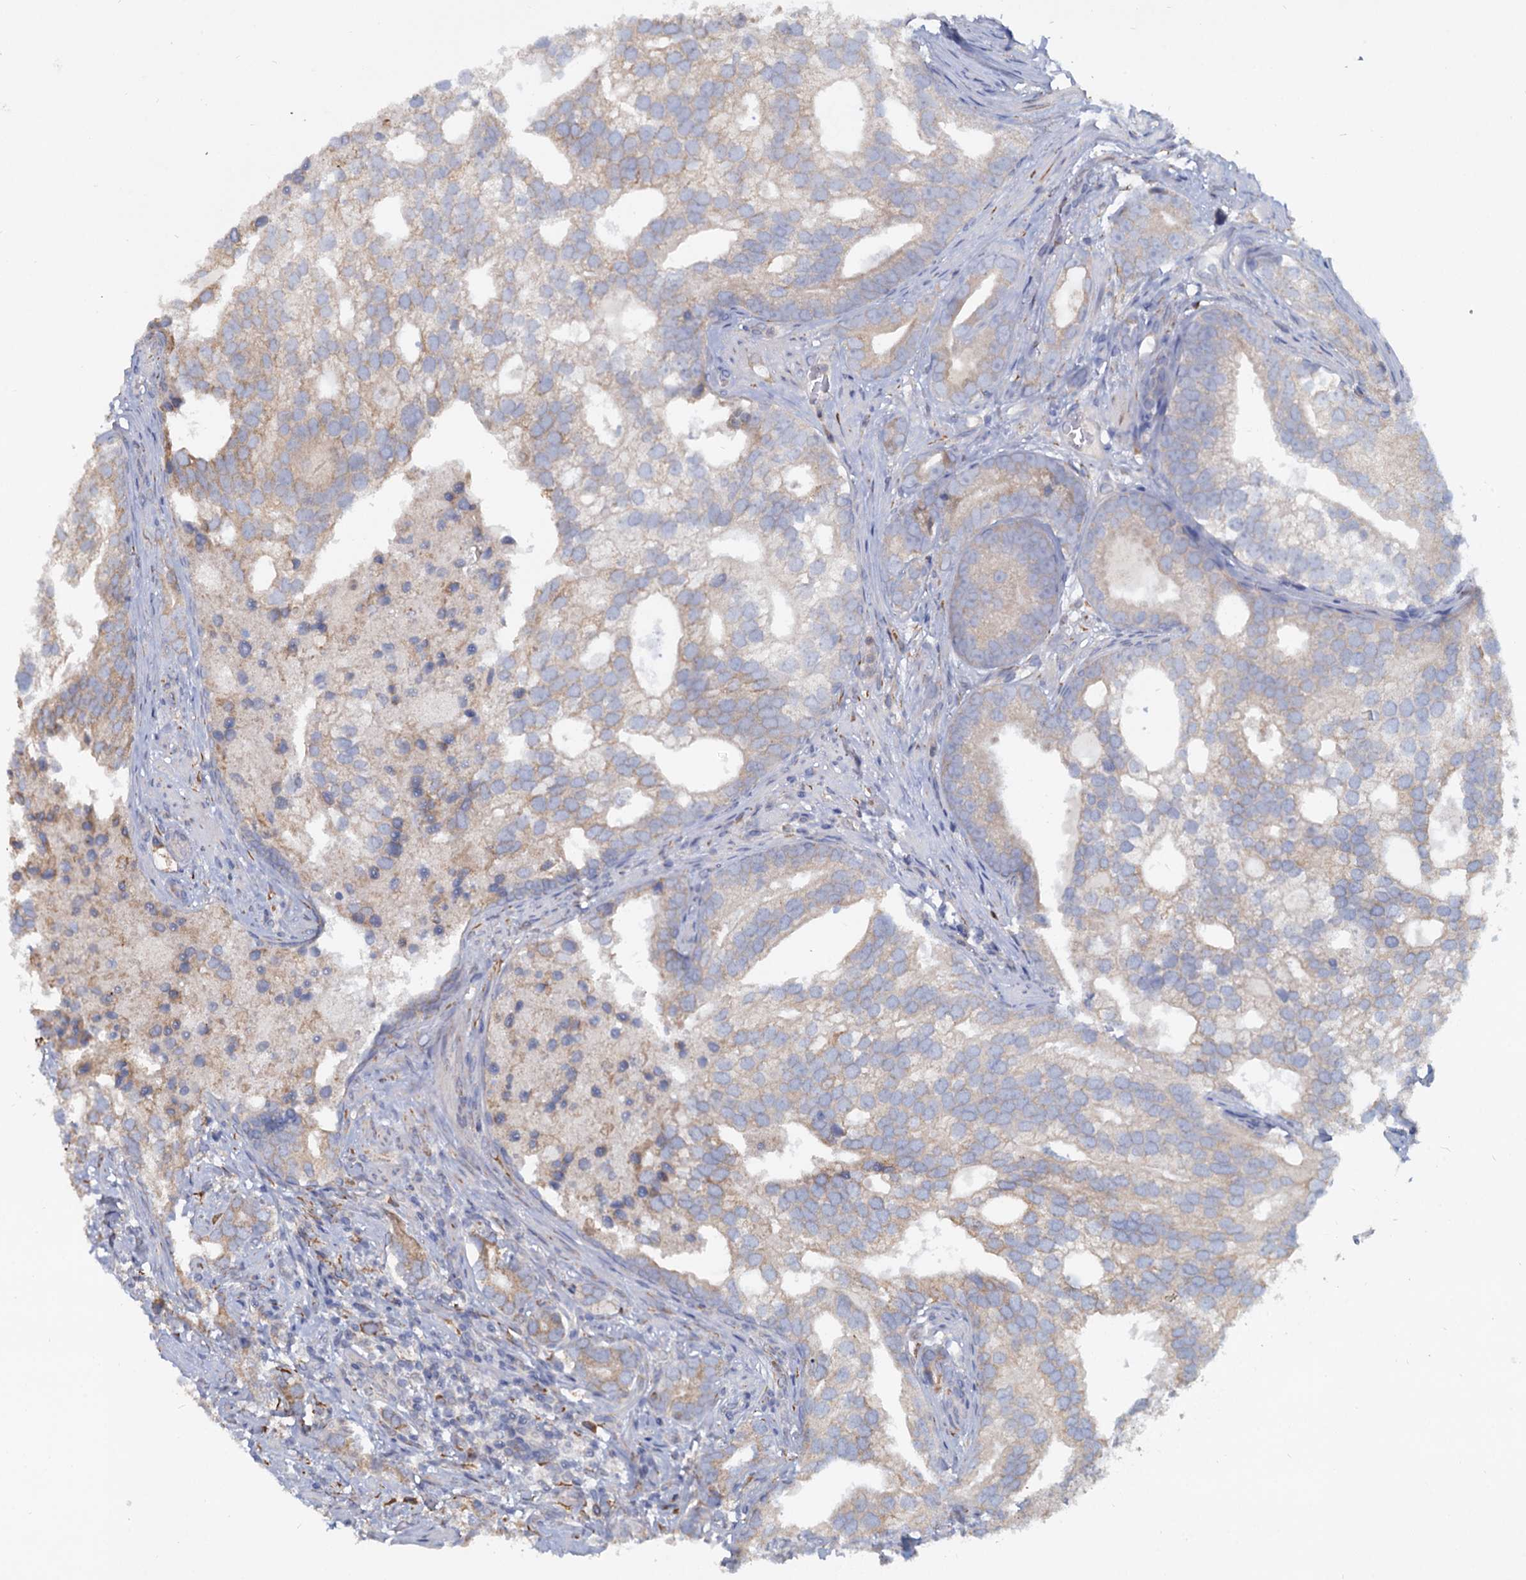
{"staining": {"intensity": "moderate", "quantity": "25%-75%", "location": "cytoplasmic/membranous"}, "tissue": "prostate cancer", "cell_type": "Tumor cells", "image_type": "cancer", "snomed": [{"axis": "morphology", "description": "Adenocarcinoma, High grade"}, {"axis": "topography", "description": "Prostate"}], "caption": "Immunohistochemistry of adenocarcinoma (high-grade) (prostate) reveals medium levels of moderate cytoplasmic/membranous positivity in approximately 25%-75% of tumor cells.", "gene": "LRRC51", "patient": {"sex": "male", "age": 75}}